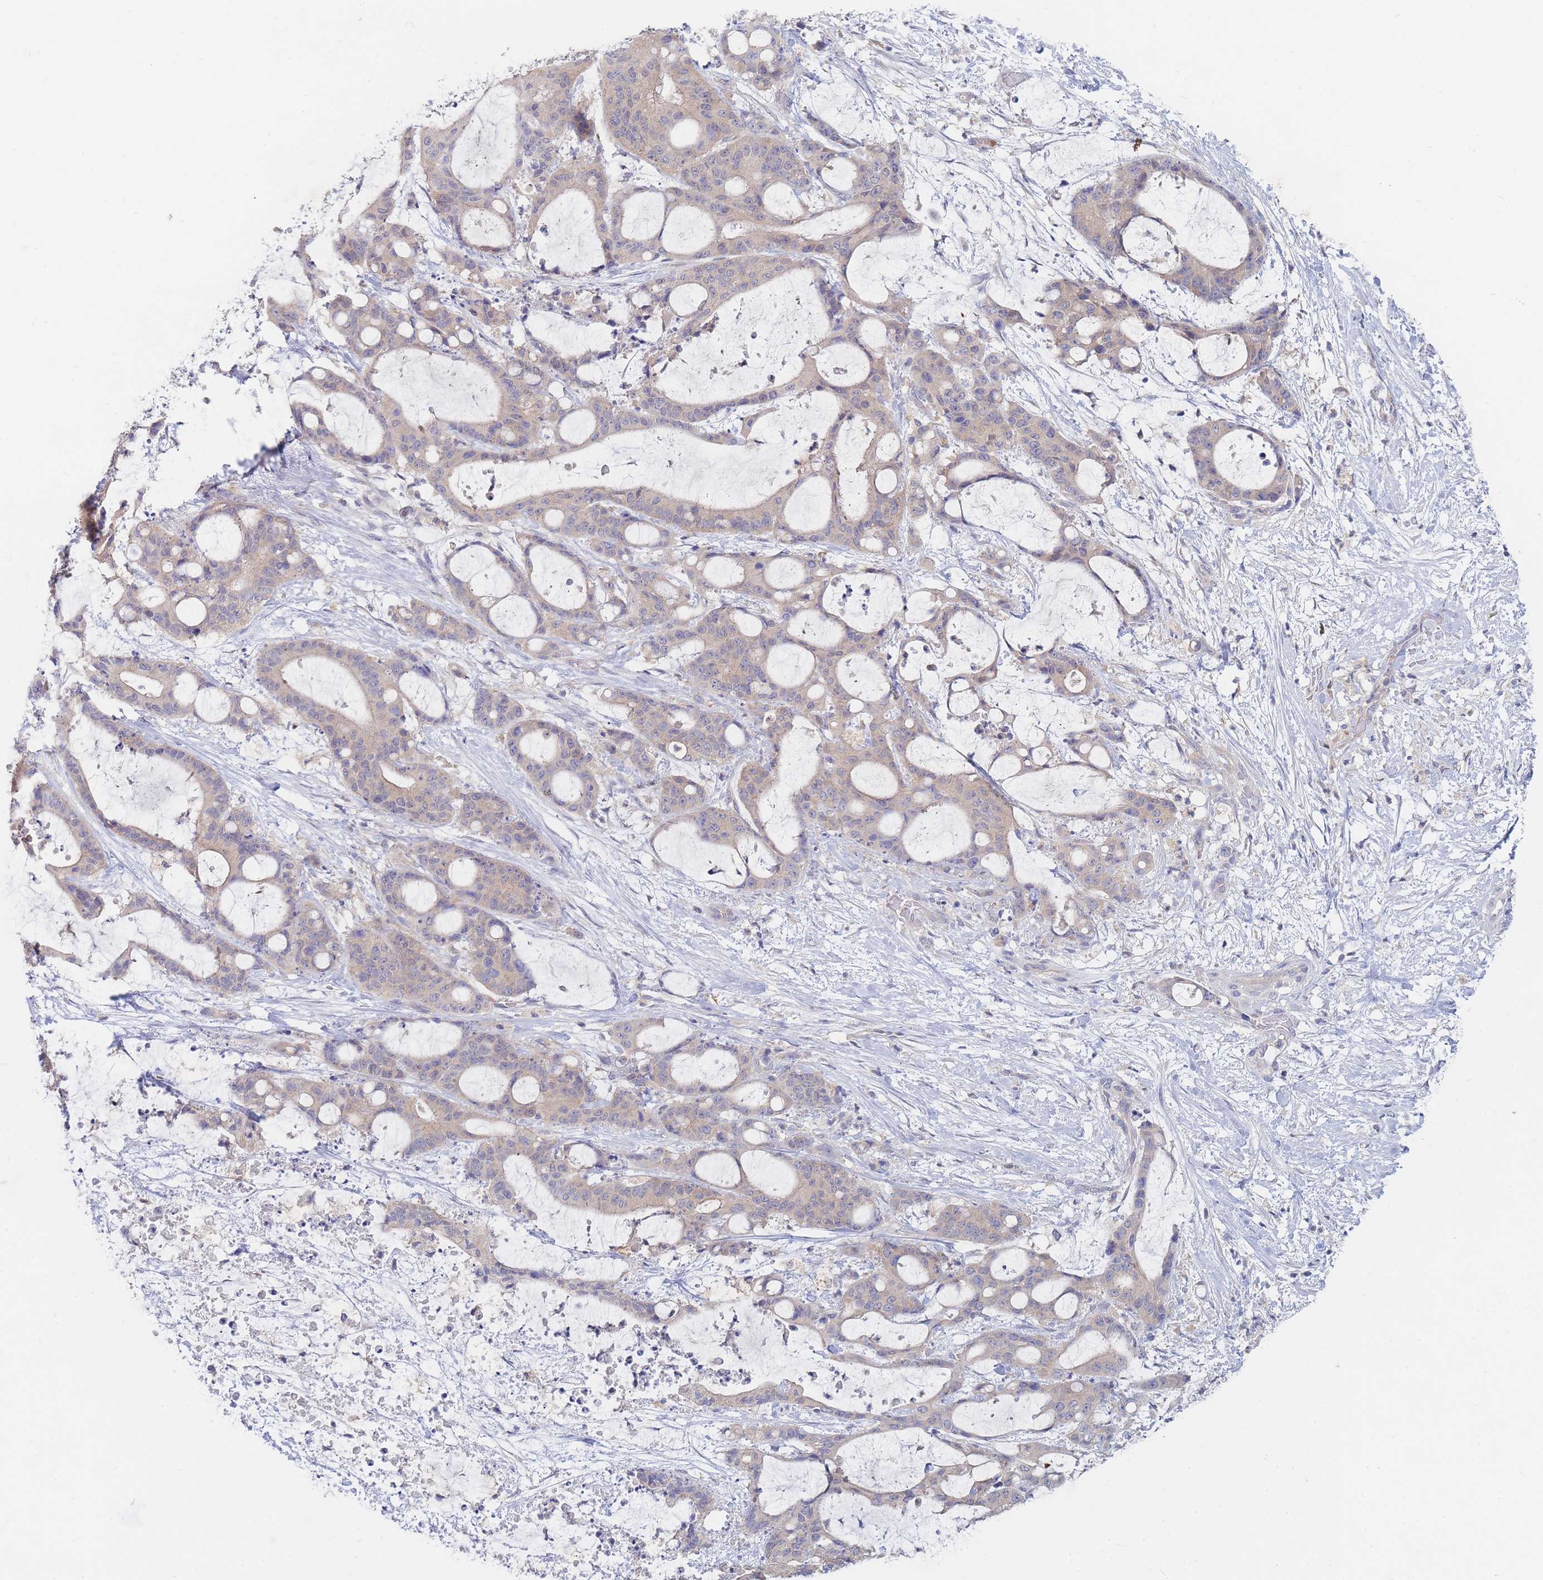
{"staining": {"intensity": "weak", "quantity": ">75%", "location": "cytoplasmic/membranous"}, "tissue": "liver cancer", "cell_type": "Tumor cells", "image_type": "cancer", "snomed": [{"axis": "morphology", "description": "Normal tissue, NOS"}, {"axis": "morphology", "description": "Cholangiocarcinoma"}, {"axis": "topography", "description": "Liver"}, {"axis": "topography", "description": "Peripheral nerve tissue"}], "caption": "The photomicrograph displays immunohistochemical staining of liver cancer (cholangiocarcinoma). There is weak cytoplasmic/membranous positivity is seen in about >75% of tumor cells.", "gene": "PPP6C", "patient": {"sex": "female", "age": 73}}